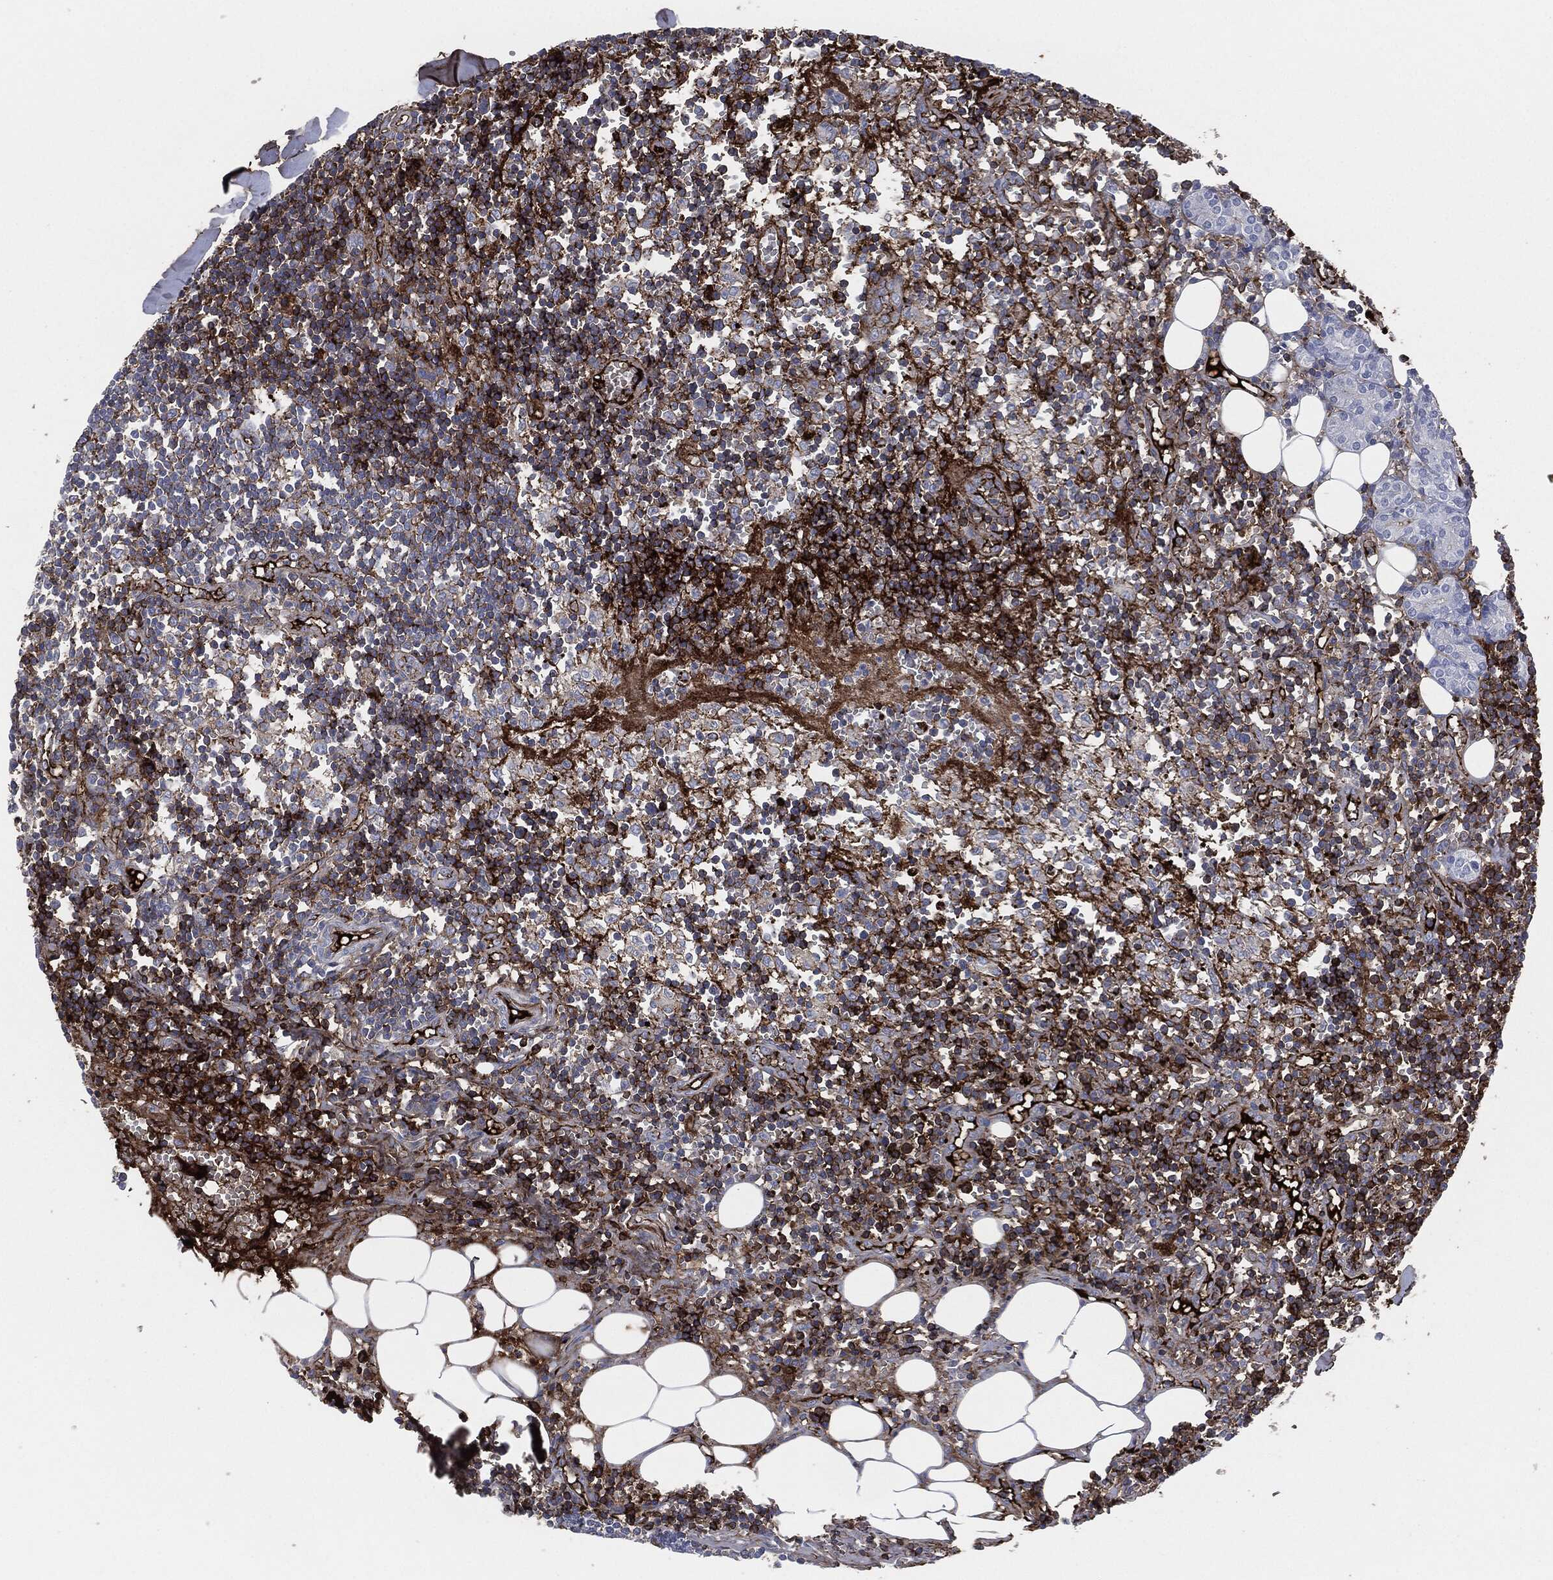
{"staining": {"intensity": "strong", "quantity": "<25%", "location": "cytoplasmic/membranous"}, "tissue": "lymph node", "cell_type": "Non-germinal center cells", "image_type": "normal", "snomed": [{"axis": "morphology", "description": "Normal tissue, NOS"}, {"axis": "topography", "description": "Lymph node"}, {"axis": "topography", "description": "Salivary gland"}], "caption": "High-magnification brightfield microscopy of unremarkable lymph node stained with DAB (brown) and counterstained with hematoxylin (blue). non-germinal center cells exhibit strong cytoplasmic/membranous positivity is appreciated in about<25% of cells.", "gene": "APOB", "patient": {"sex": "male", "age": 78}}